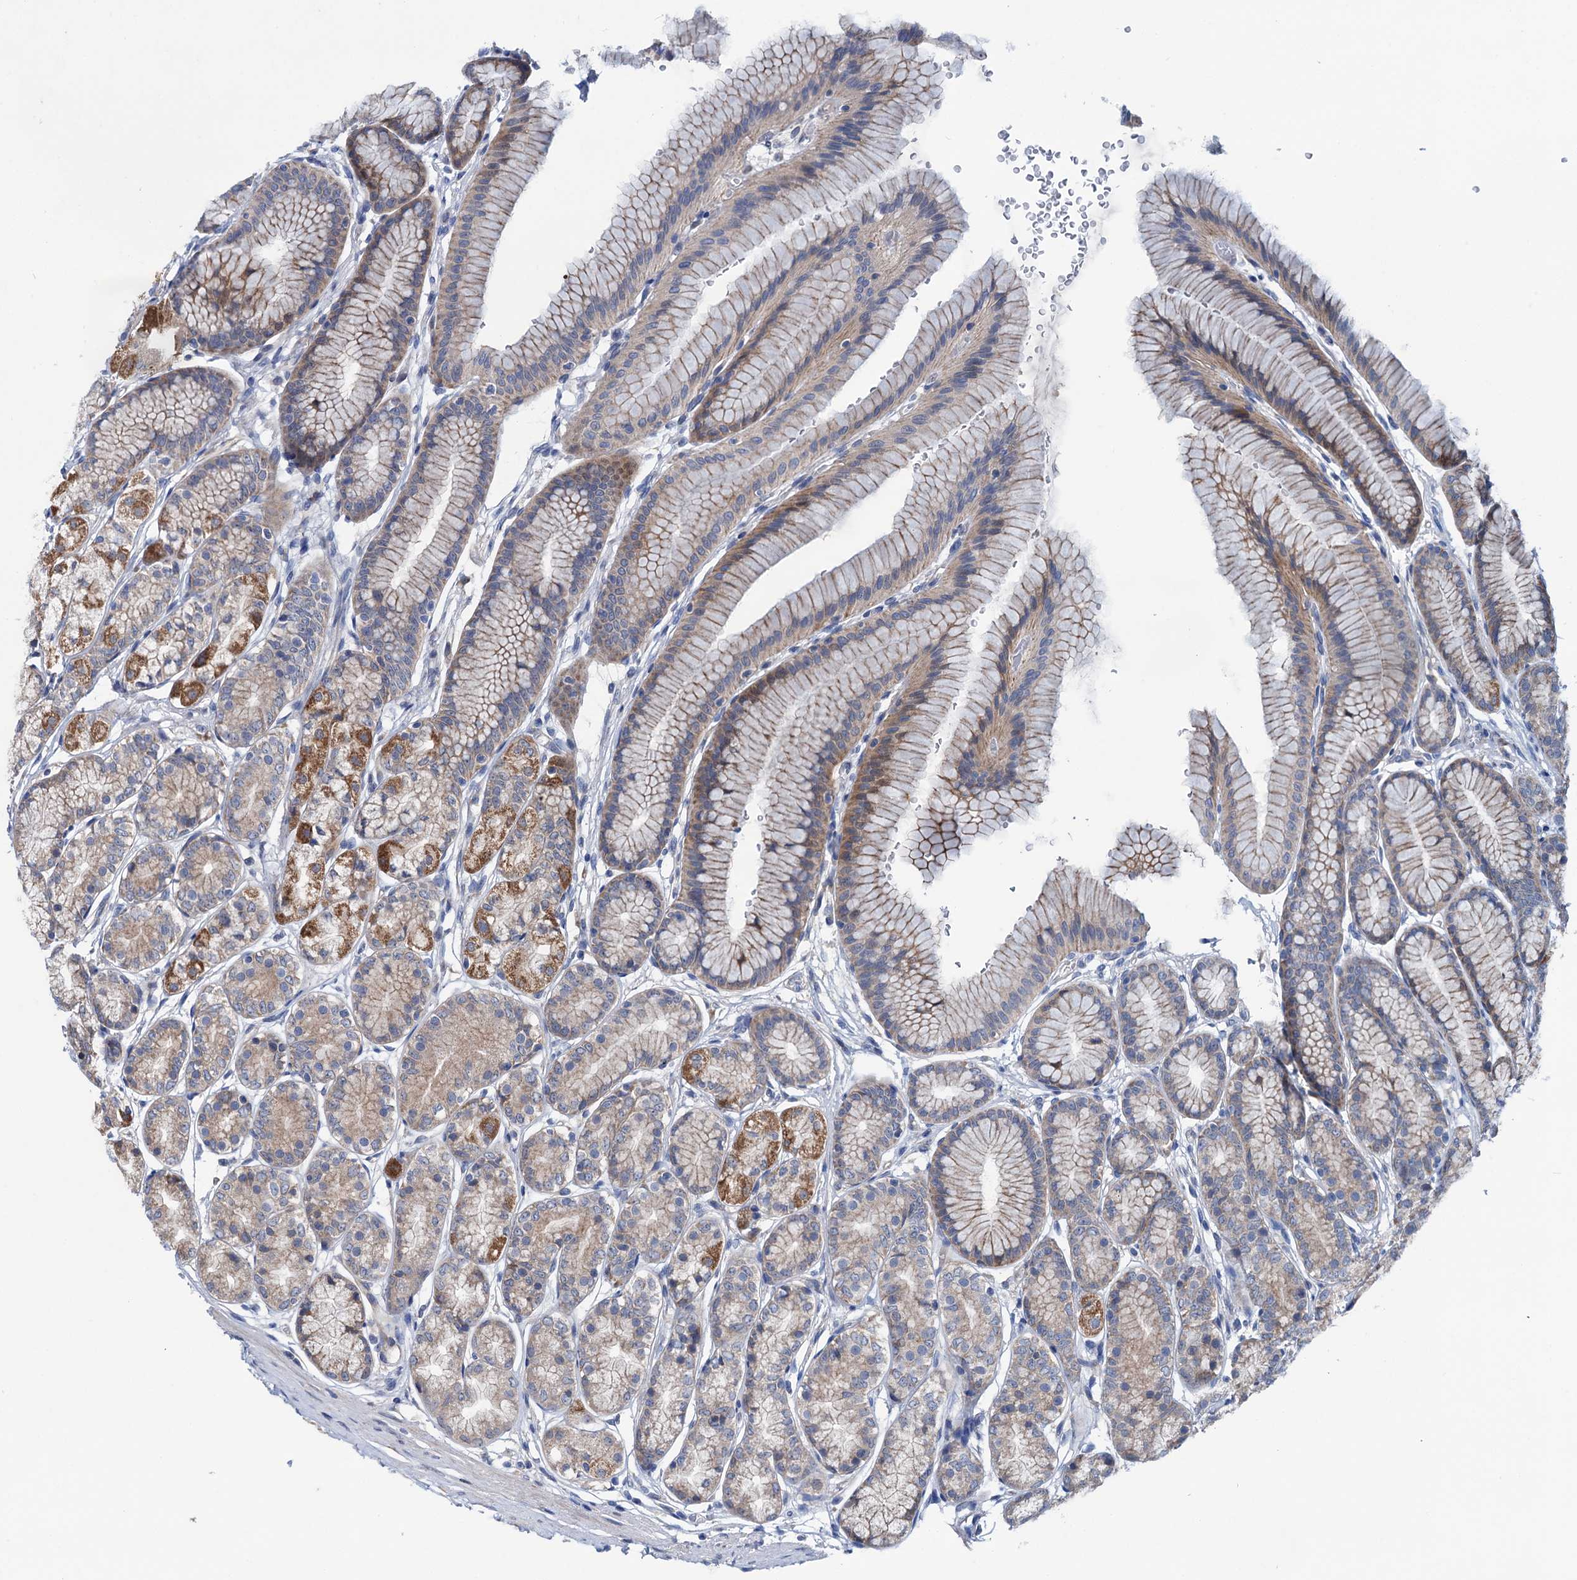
{"staining": {"intensity": "moderate", "quantity": "25%-75%", "location": "cytoplasmic/membranous"}, "tissue": "stomach", "cell_type": "Glandular cells", "image_type": "normal", "snomed": [{"axis": "morphology", "description": "Normal tissue, NOS"}, {"axis": "morphology", "description": "Adenocarcinoma, NOS"}, {"axis": "morphology", "description": "Adenocarcinoma, High grade"}, {"axis": "topography", "description": "Stomach, upper"}, {"axis": "topography", "description": "Stomach"}], "caption": "IHC of unremarkable human stomach exhibits medium levels of moderate cytoplasmic/membranous expression in approximately 25%-75% of glandular cells.", "gene": "EYA4", "patient": {"sex": "female", "age": 65}}